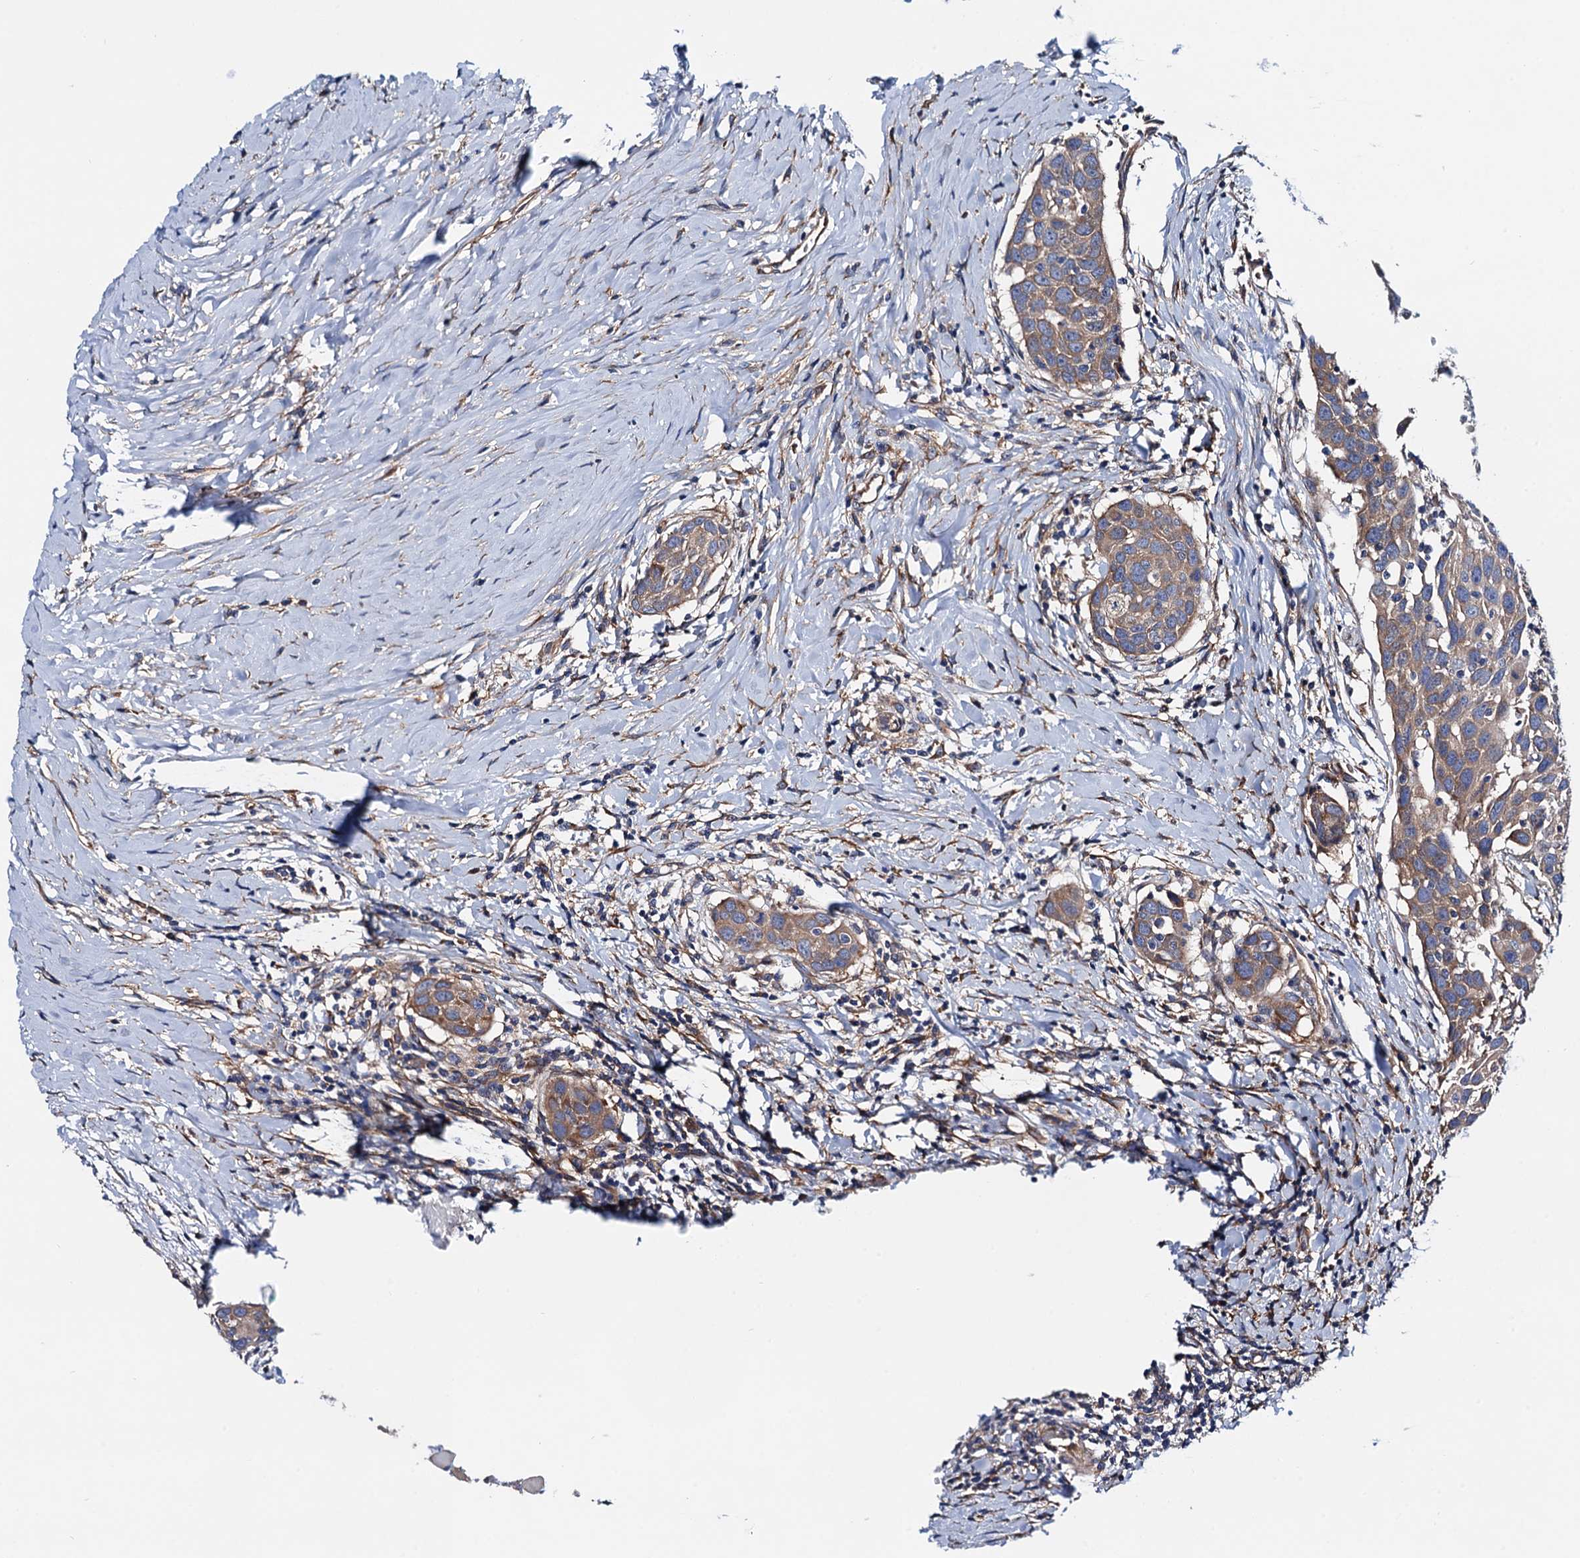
{"staining": {"intensity": "moderate", "quantity": ">75%", "location": "cytoplasmic/membranous"}, "tissue": "head and neck cancer", "cell_type": "Tumor cells", "image_type": "cancer", "snomed": [{"axis": "morphology", "description": "Squamous cell carcinoma, NOS"}, {"axis": "topography", "description": "Oral tissue"}, {"axis": "topography", "description": "Head-Neck"}], "caption": "There is medium levels of moderate cytoplasmic/membranous expression in tumor cells of head and neck squamous cell carcinoma, as demonstrated by immunohistochemical staining (brown color).", "gene": "MRPL48", "patient": {"sex": "female", "age": 50}}